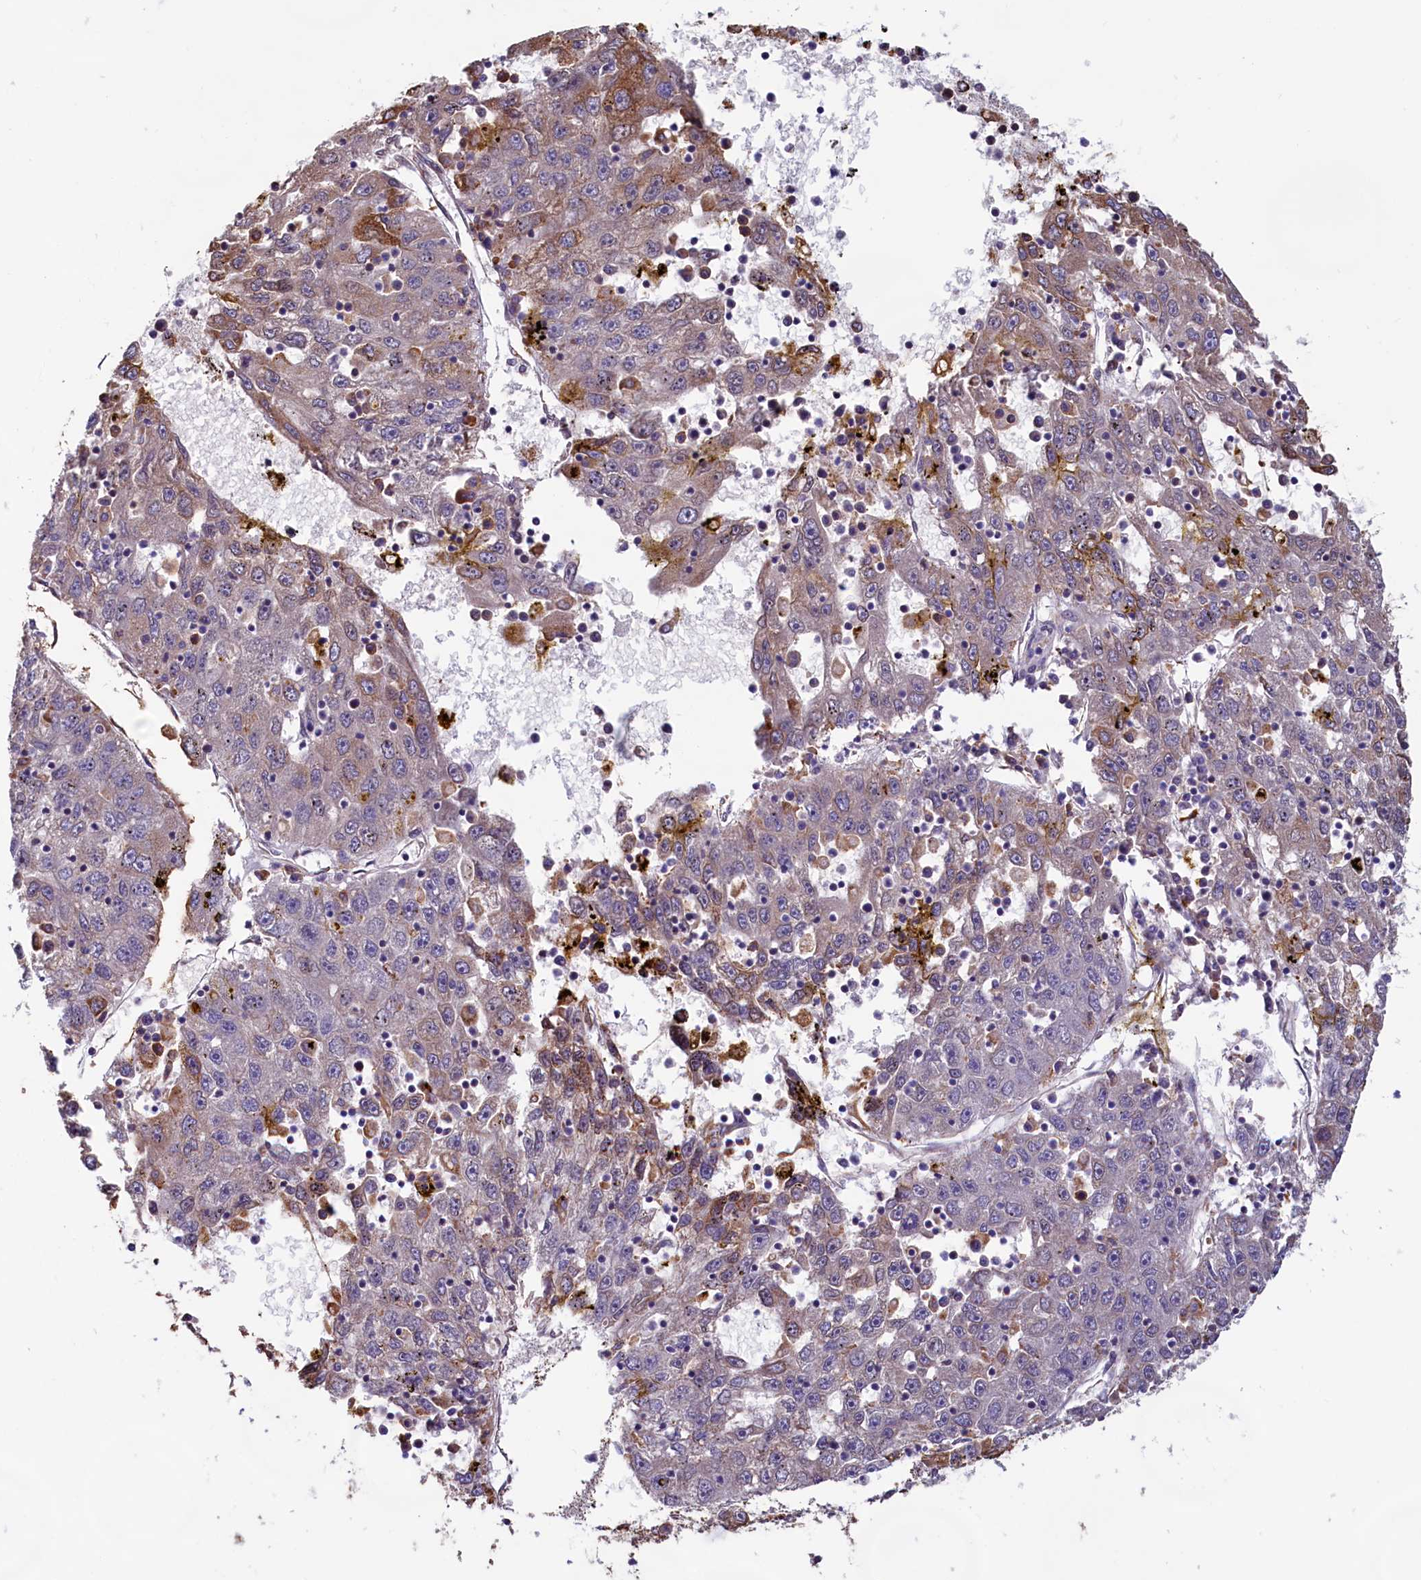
{"staining": {"intensity": "weak", "quantity": "<25%", "location": "cytoplasmic/membranous"}, "tissue": "liver cancer", "cell_type": "Tumor cells", "image_type": "cancer", "snomed": [{"axis": "morphology", "description": "Carcinoma, Hepatocellular, NOS"}, {"axis": "topography", "description": "Liver"}], "caption": "Micrograph shows no significant protein staining in tumor cells of liver cancer. The staining was performed using DAB (3,3'-diaminobenzidine) to visualize the protein expression in brown, while the nuclei were stained in blue with hematoxylin (Magnification: 20x).", "gene": "TBC1D19", "patient": {"sex": "male", "age": 49}}